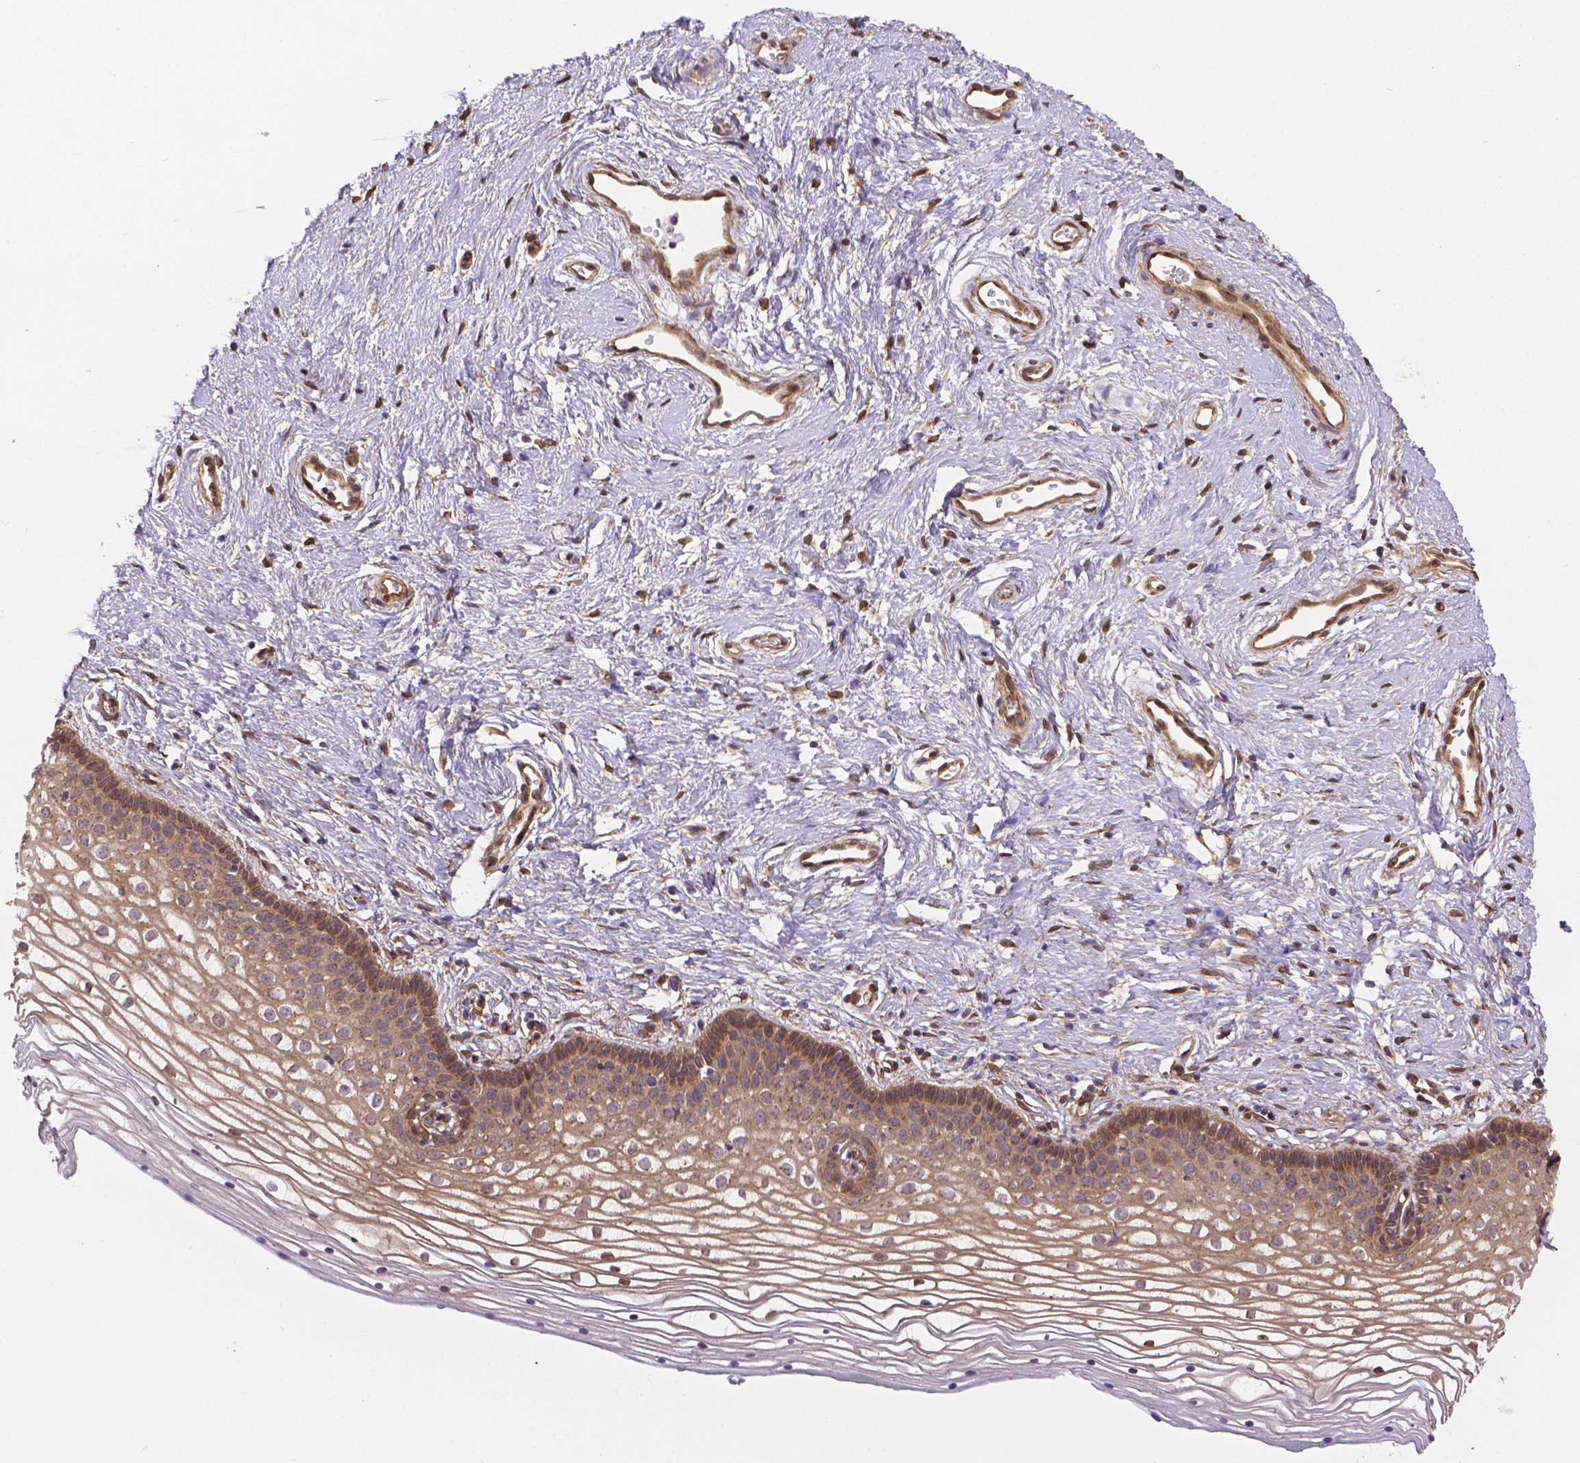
{"staining": {"intensity": "weak", "quantity": ">75%", "location": "cytoplasmic/membranous,nuclear"}, "tissue": "vagina", "cell_type": "Squamous epithelial cells", "image_type": "normal", "snomed": [{"axis": "morphology", "description": "Normal tissue, NOS"}, {"axis": "topography", "description": "Vagina"}], "caption": "Protein staining of normal vagina demonstrates weak cytoplasmic/membranous,nuclear expression in approximately >75% of squamous epithelial cells.", "gene": "YAP1", "patient": {"sex": "female", "age": 36}}